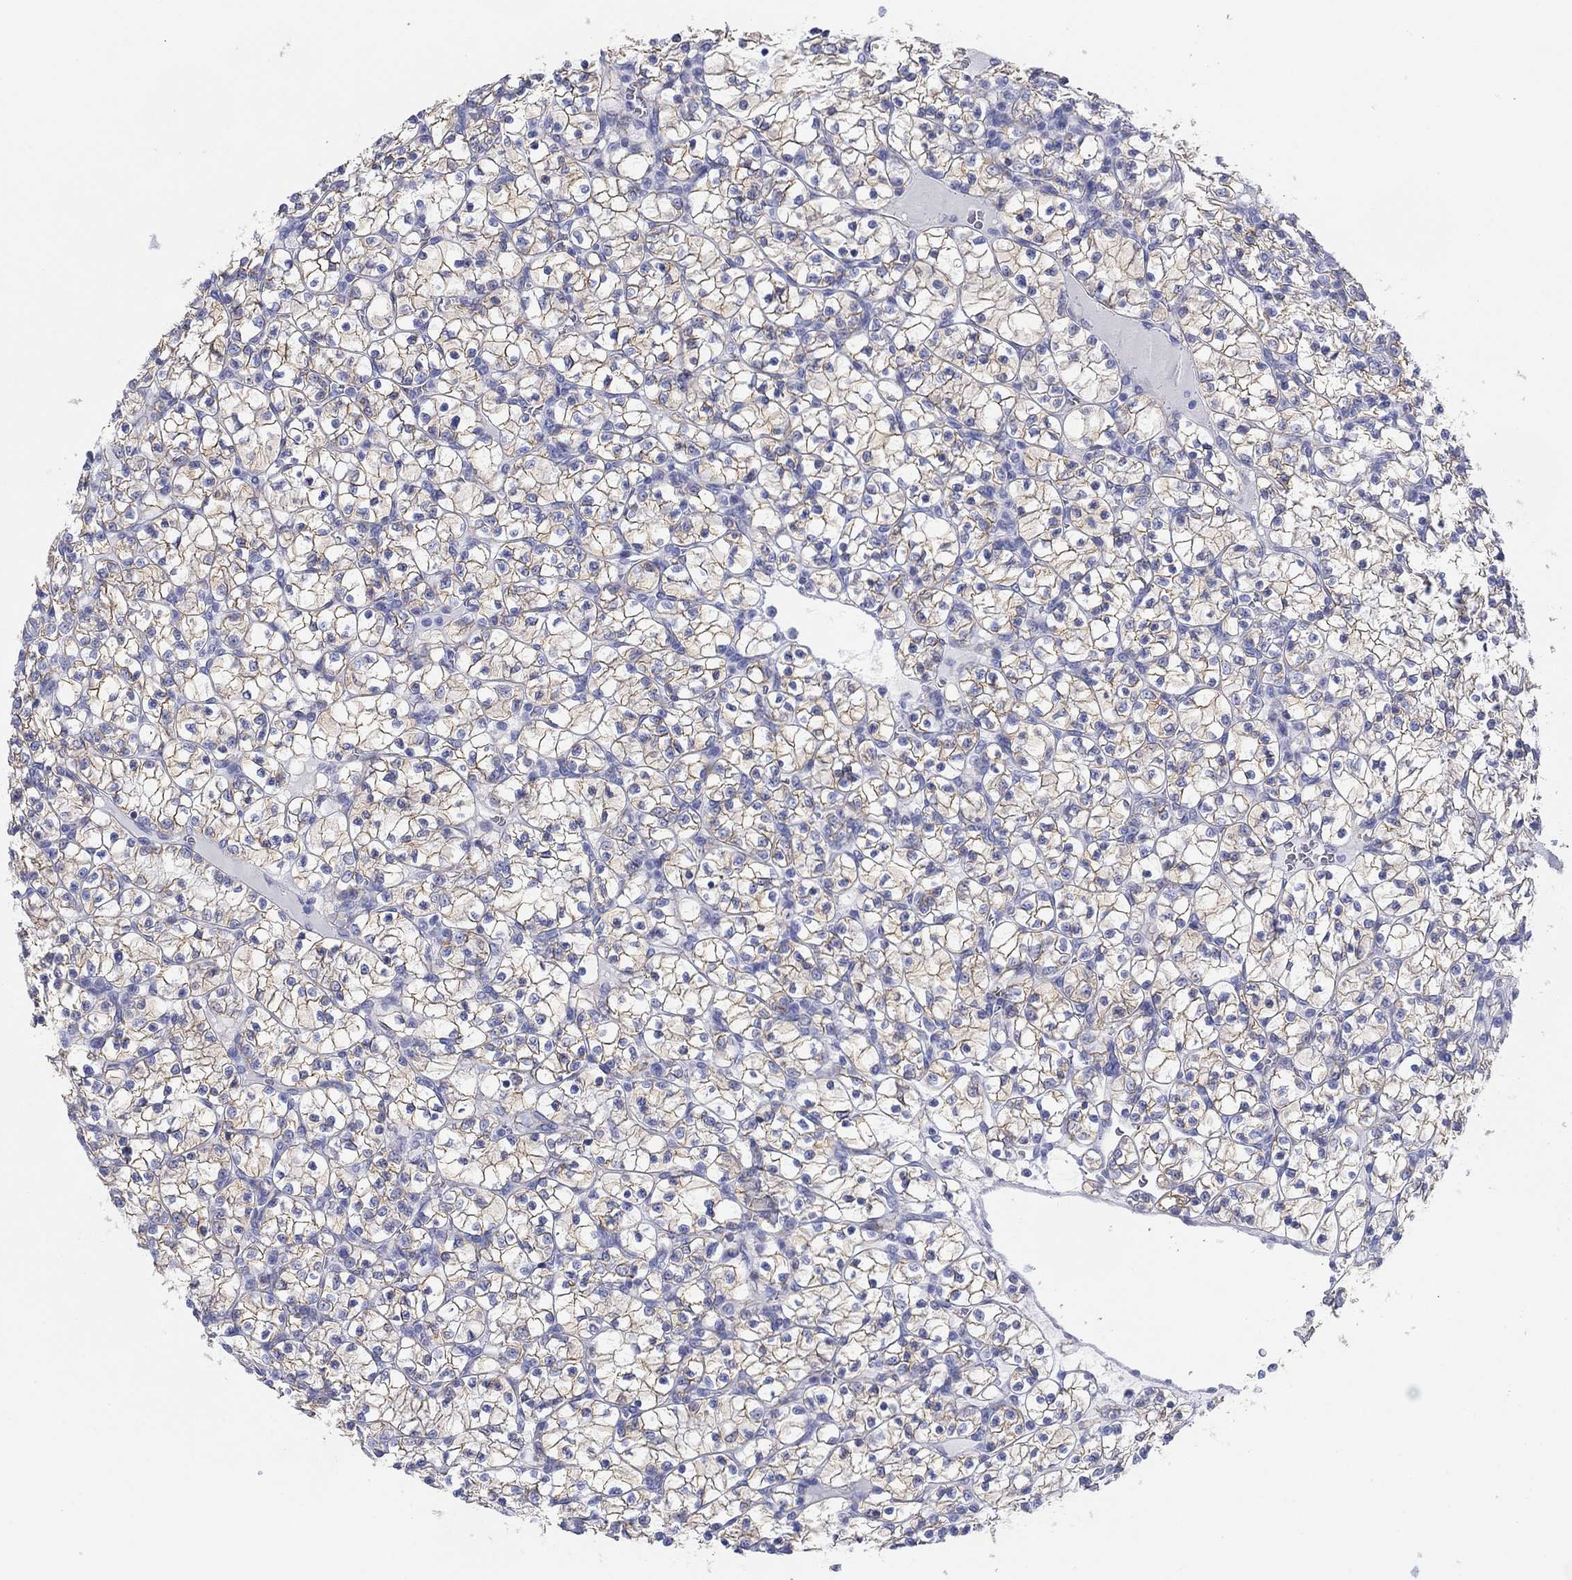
{"staining": {"intensity": "moderate", "quantity": "25%-75%", "location": "cytoplasmic/membranous"}, "tissue": "renal cancer", "cell_type": "Tumor cells", "image_type": "cancer", "snomed": [{"axis": "morphology", "description": "Adenocarcinoma, NOS"}, {"axis": "topography", "description": "Kidney"}], "caption": "Protein analysis of adenocarcinoma (renal) tissue displays moderate cytoplasmic/membranous staining in about 25%-75% of tumor cells.", "gene": "ATP1B1", "patient": {"sex": "female", "age": 89}}